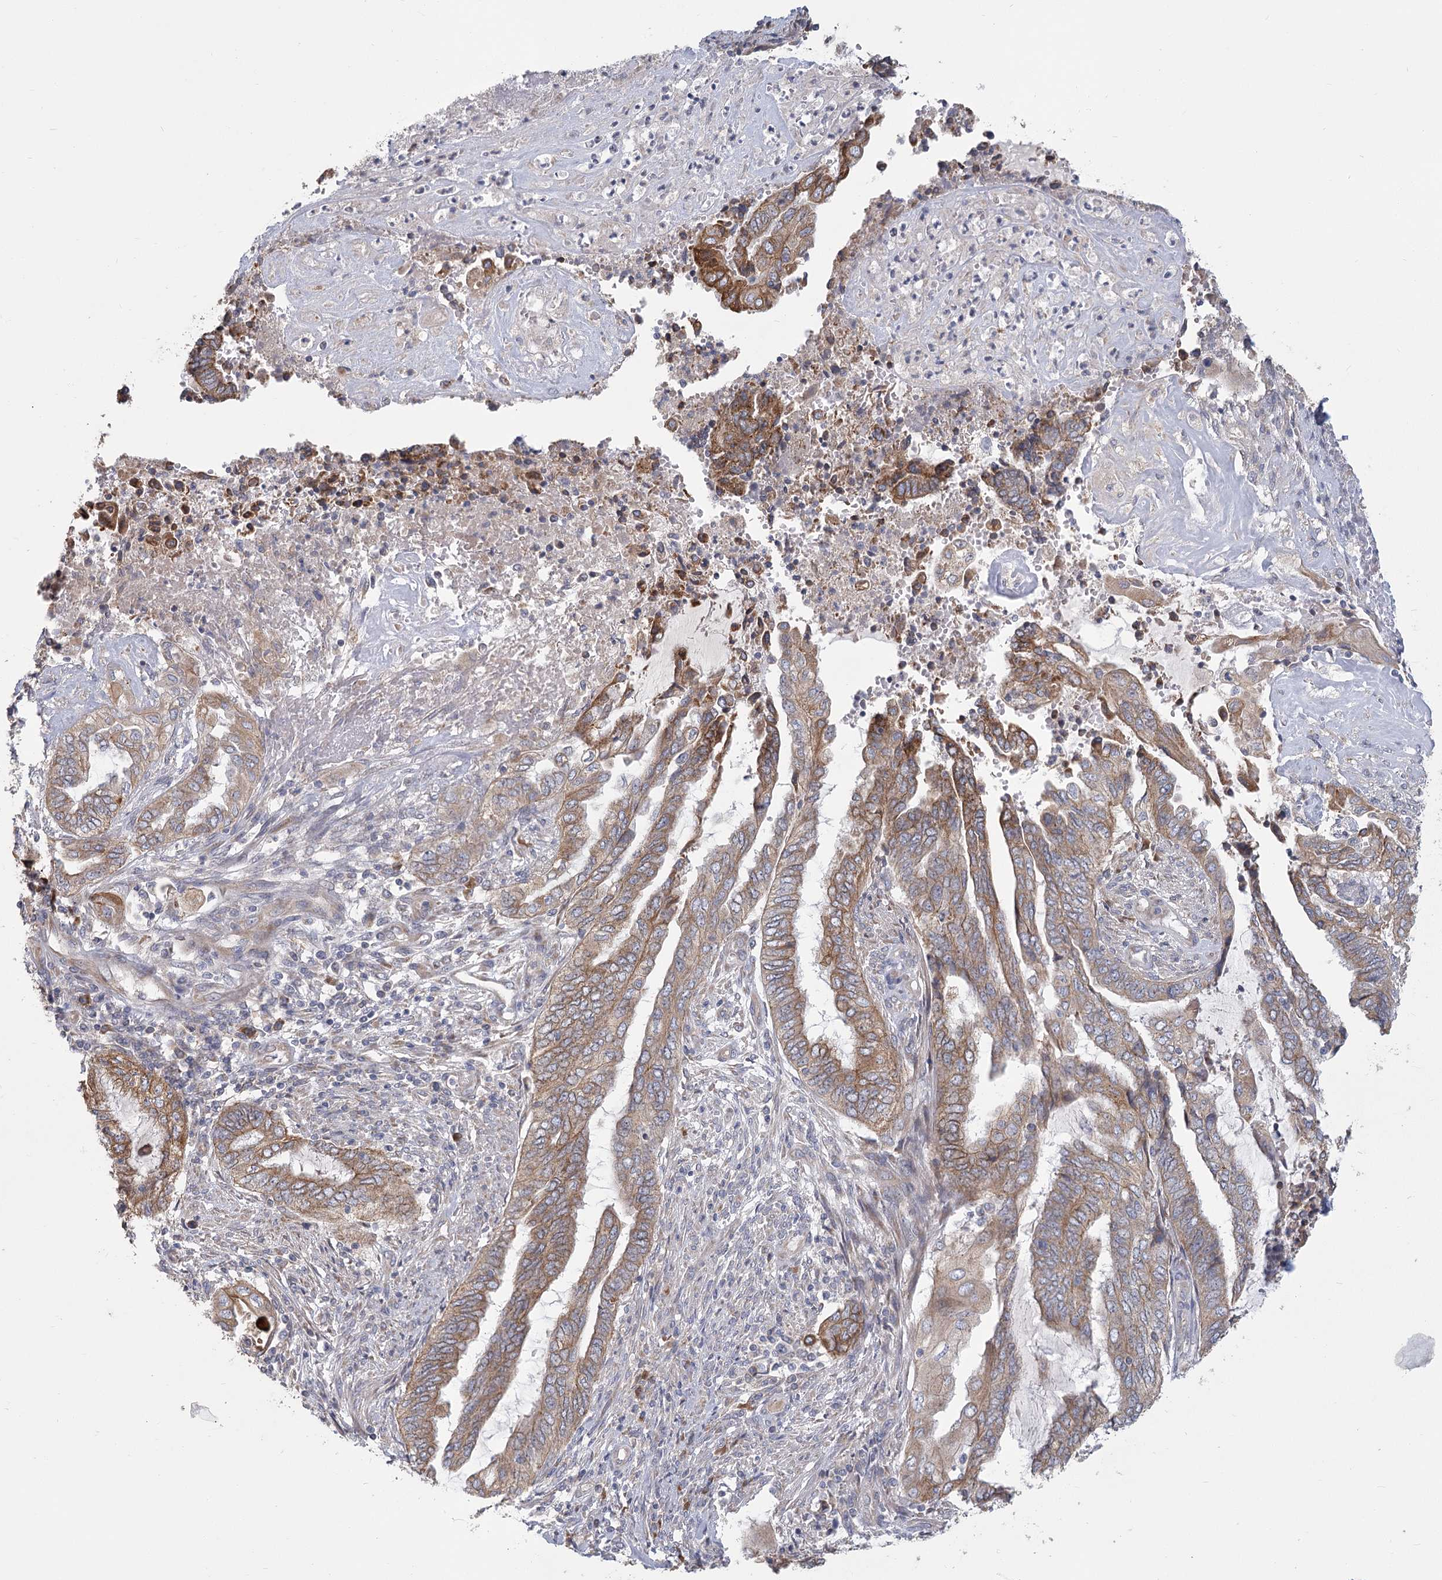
{"staining": {"intensity": "moderate", "quantity": ">75%", "location": "cytoplasmic/membranous"}, "tissue": "endometrial cancer", "cell_type": "Tumor cells", "image_type": "cancer", "snomed": [{"axis": "morphology", "description": "Adenocarcinoma, NOS"}, {"axis": "topography", "description": "Uterus"}, {"axis": "topography", "description": "Endometrium"}], "caption": "Immunohistochemistry (IHC) of adenocarcinoma (endometrial) demonstrates medium levels of moderate cytoplasmic/membranous expression in about >75% of tumor cells.", "gene": "CNTLN", "patient": {"sex": "female", "age": 70}}